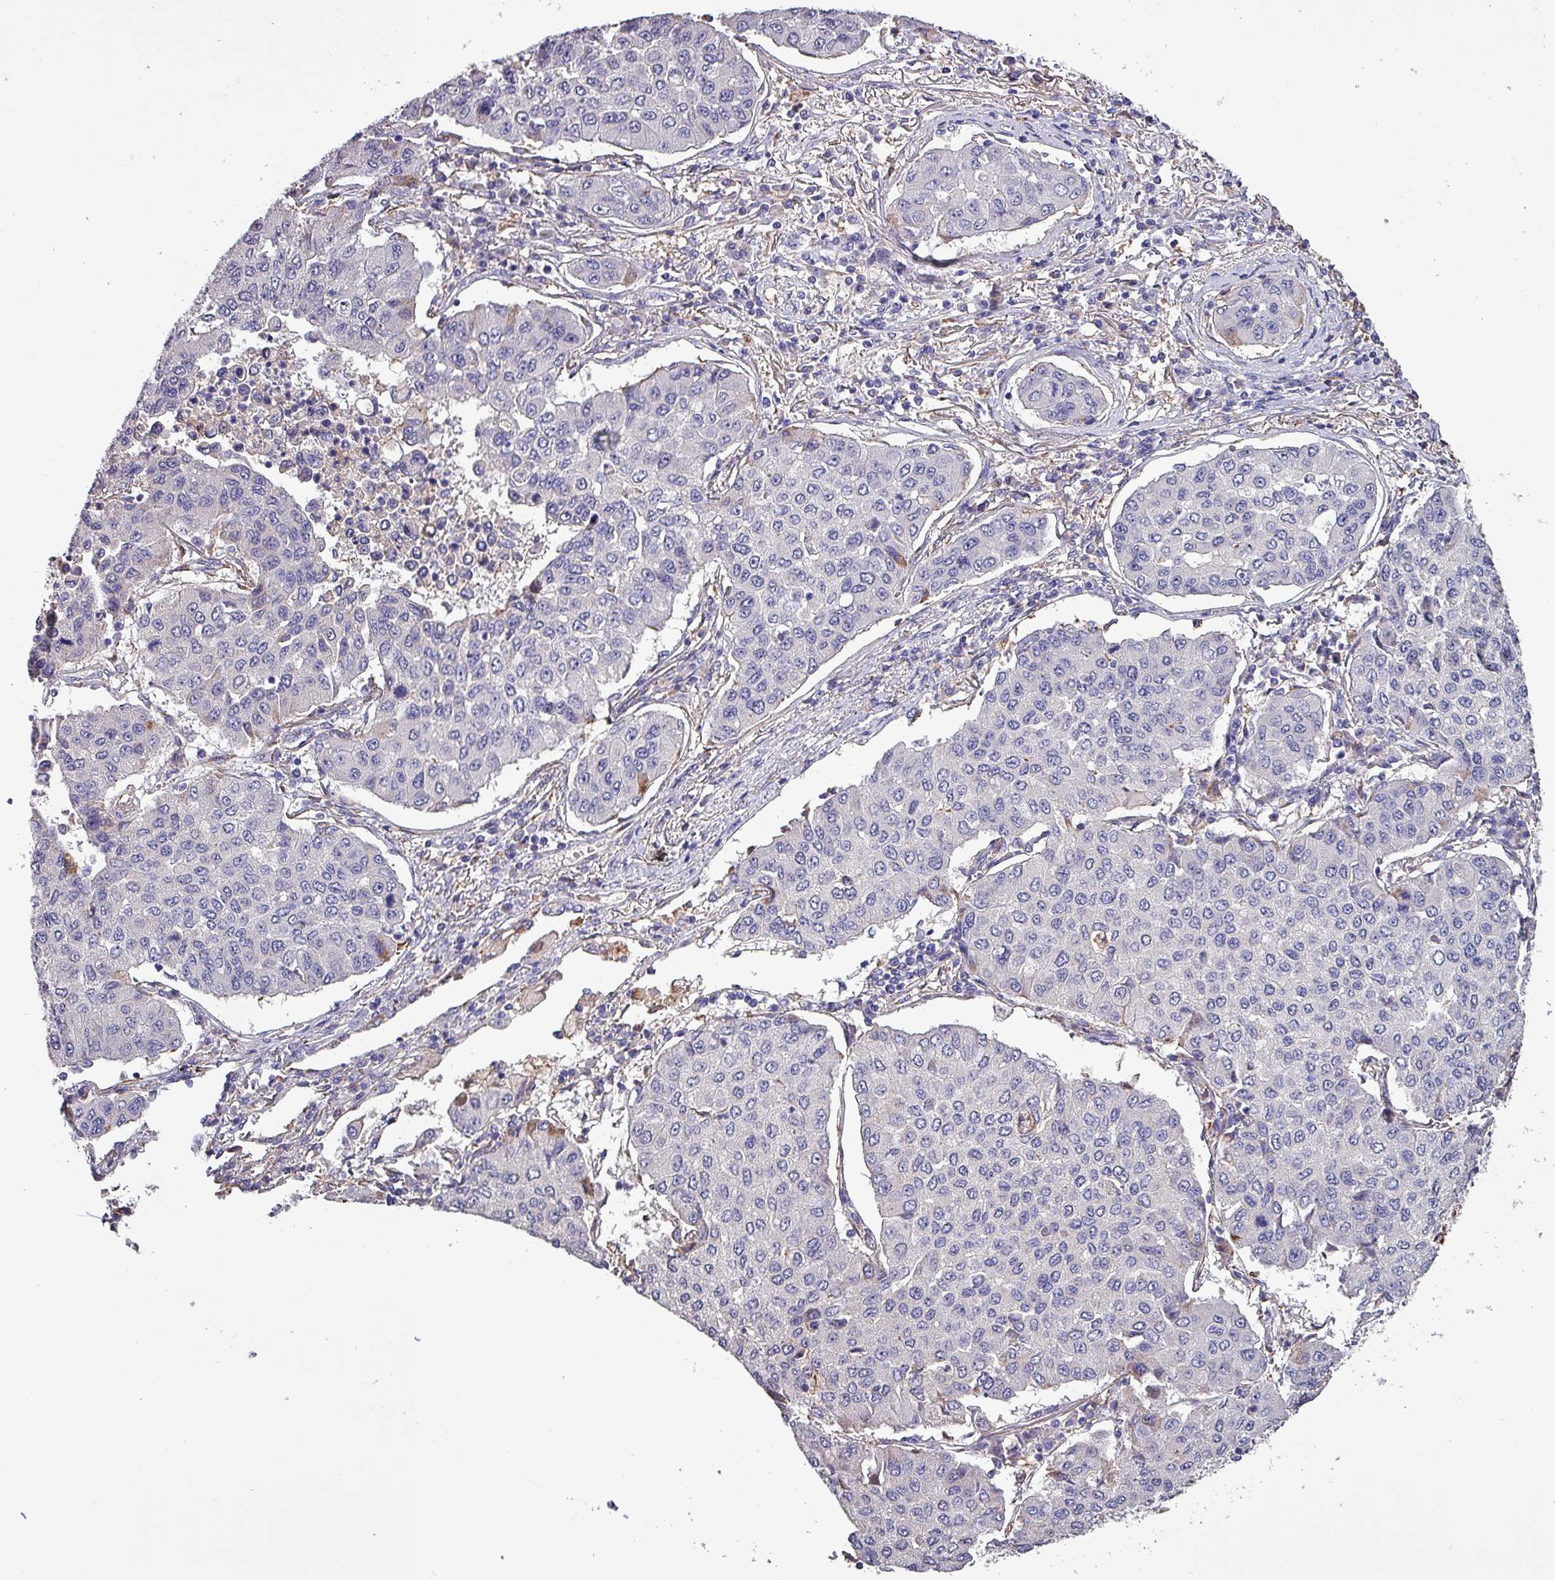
{"staining": {"intensity": "negative", "quantity": "none", "location": "none"}, "tissue": "lung cancer", "cell_type": "Tumor cells", "image_type": "cancer", "snomed": [{"axis": "morphology", "description": "Squamous cell carcinoma, NOS"}, {"axis": "topography", "description": "Lung"}], "caption": "An image of squamous cell carcinoma (lung) stained for a protein shows no brown staining in tumor cells.", "gene": "HTRA4", "patient": {"sex": "male", "age": 74}}